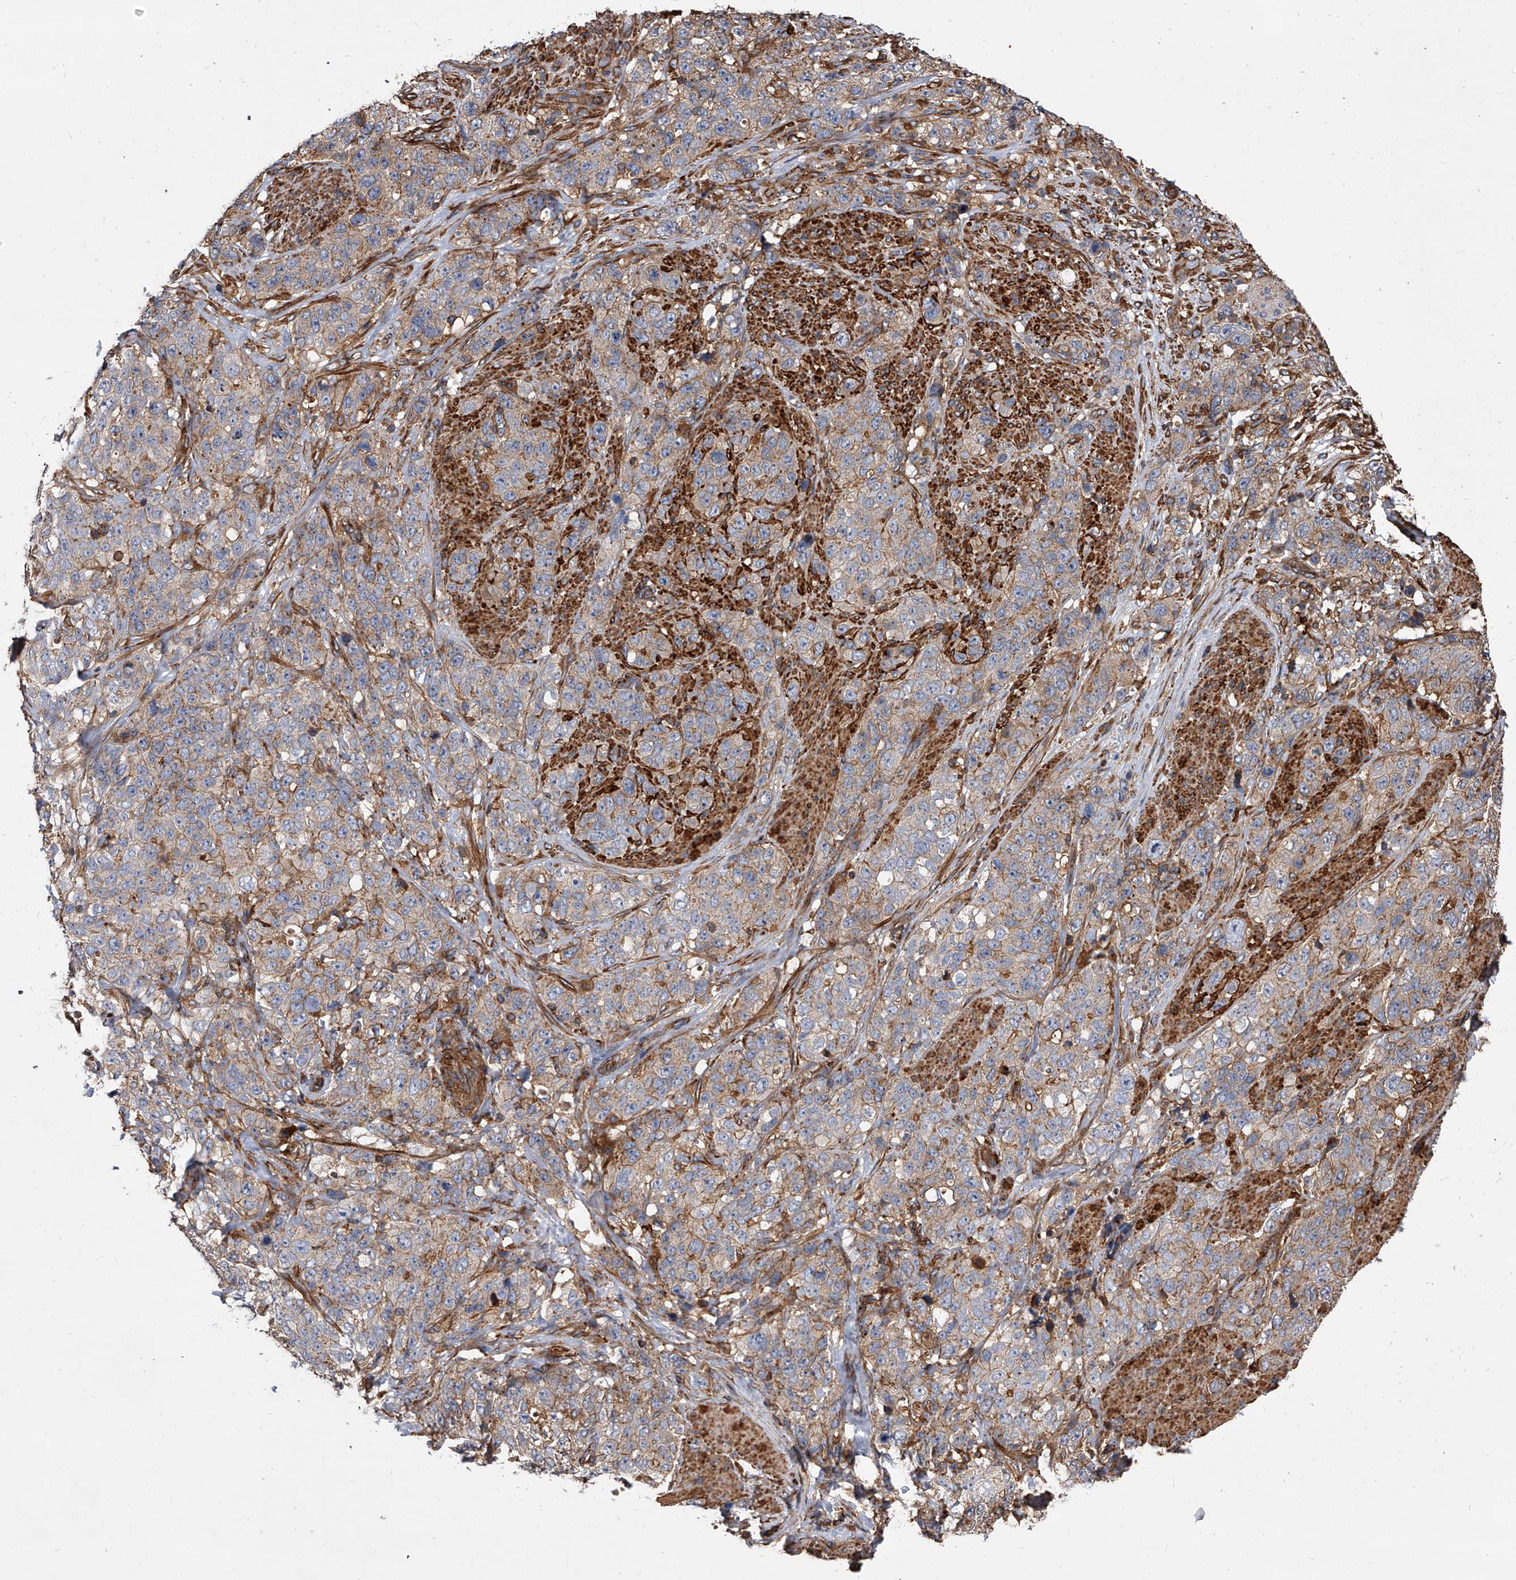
{"staining": {"intensity": "weak", "quantity": "25%-75%", "location": "cytoplasmic/membranous"}, "tissue": "stomach cancer", "cell_type": "Tumor cells", "image_type": "cancer", "snomed": [{"axis": "morphology", "description": "Adenocarcinoma, NOS"}, {"axis": "topography", "description": "Stomach"}], "caption": "Protein staining displays weak cytoplasmic/membranous staining in approximately 25%-75% of tumor cells in adenocarcinoma (stomach).", "gene": "PISD", "patient": {"sex": "male", "age": 48}}